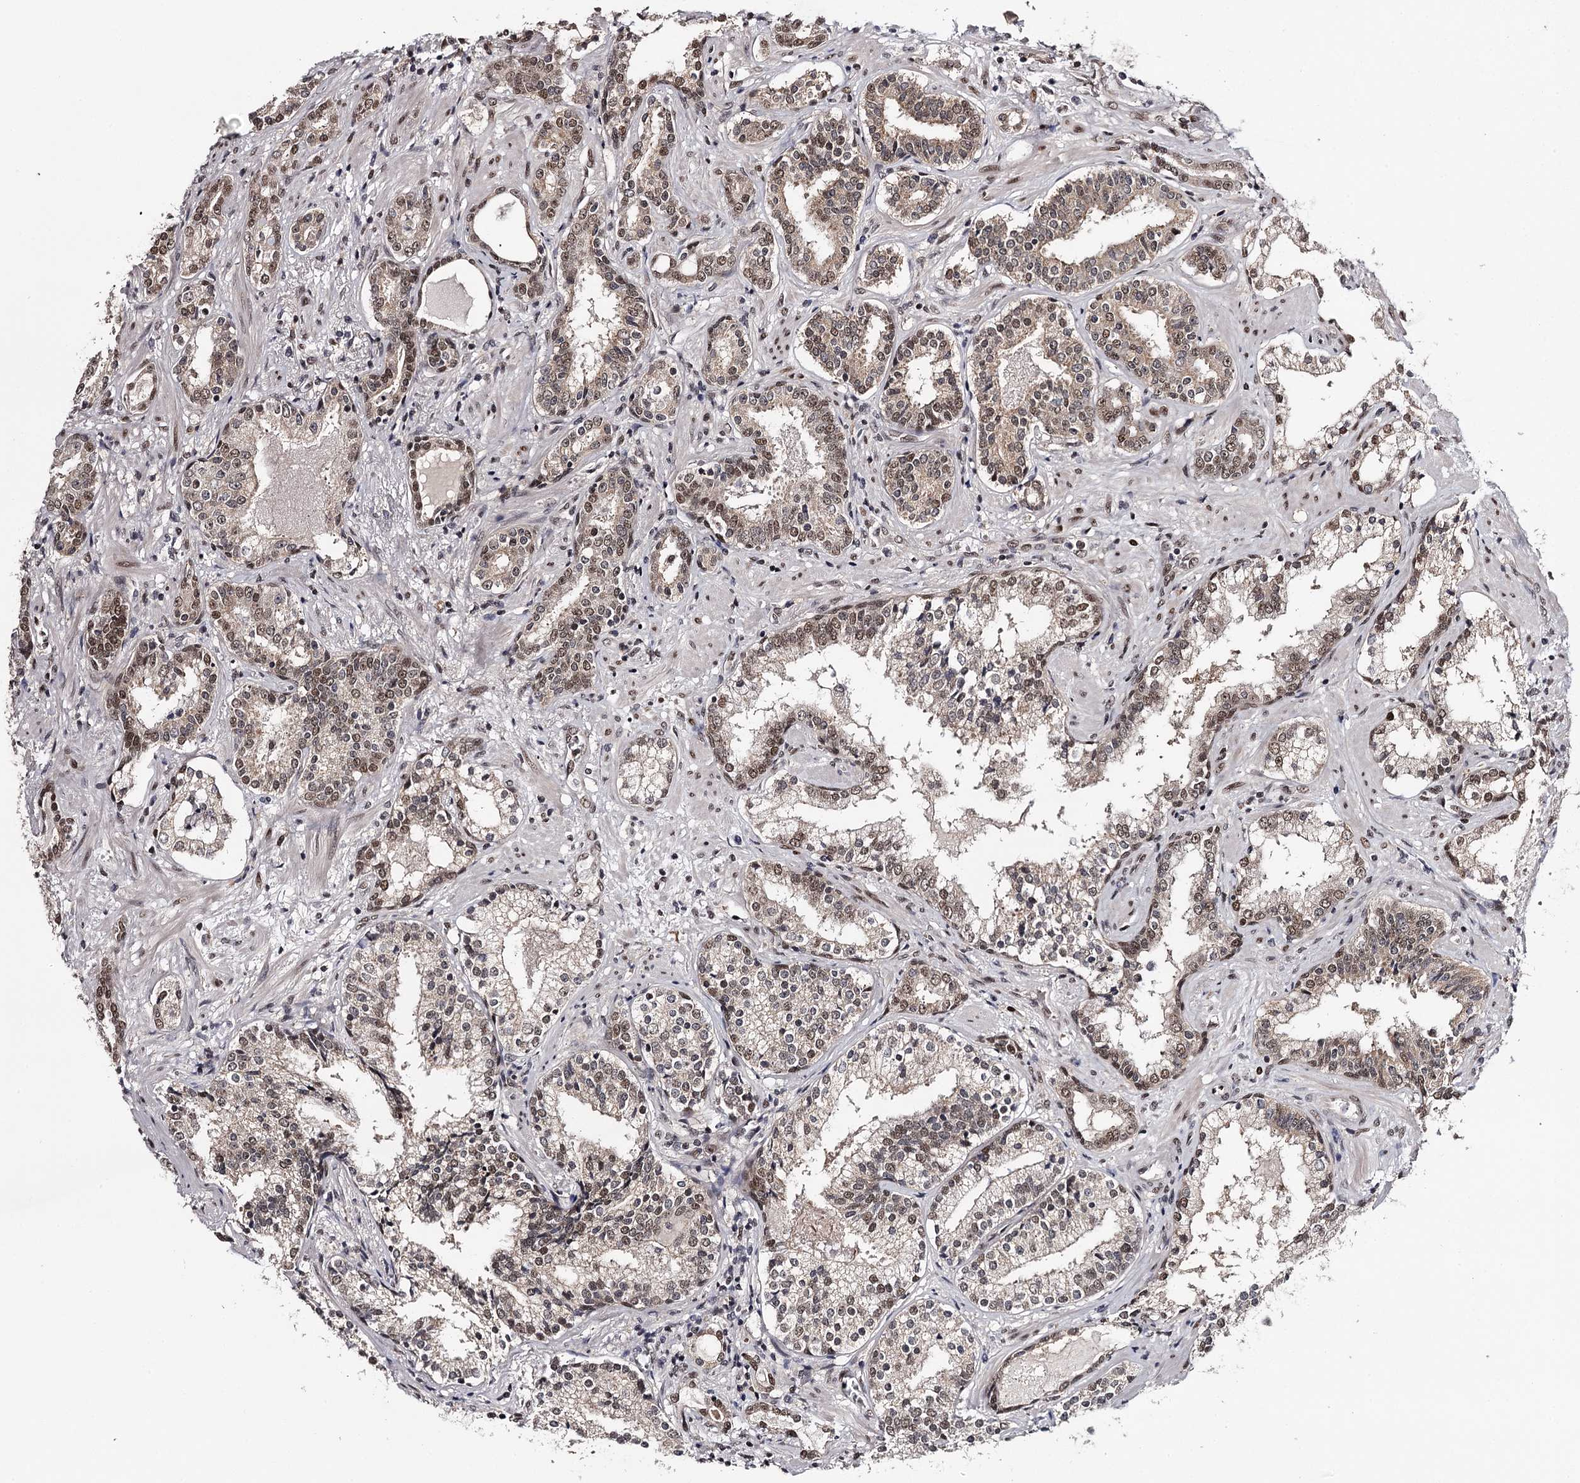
{"staining": {"intensity": "moderate", "quantity": ">75%", "location": "nuclear"}, "tissue": "prostate cancer", "cell_type": "Tumor cells", "image_type": "cancer", "snomed": [{"axis": "morphology", "description": "Adenocarcinoma, High grade"}, {"axis": "topography", "description": "Prostate"}], "caption": "A histopathology image showing moderate nuclear staining in approximately >75% of tumor cells in high-grade adenocarcinoma (prostate), as visualized by brown immunohistochemical staining.", "gene": "TTC33", "patient": {"sex": "male", "age": 58}}